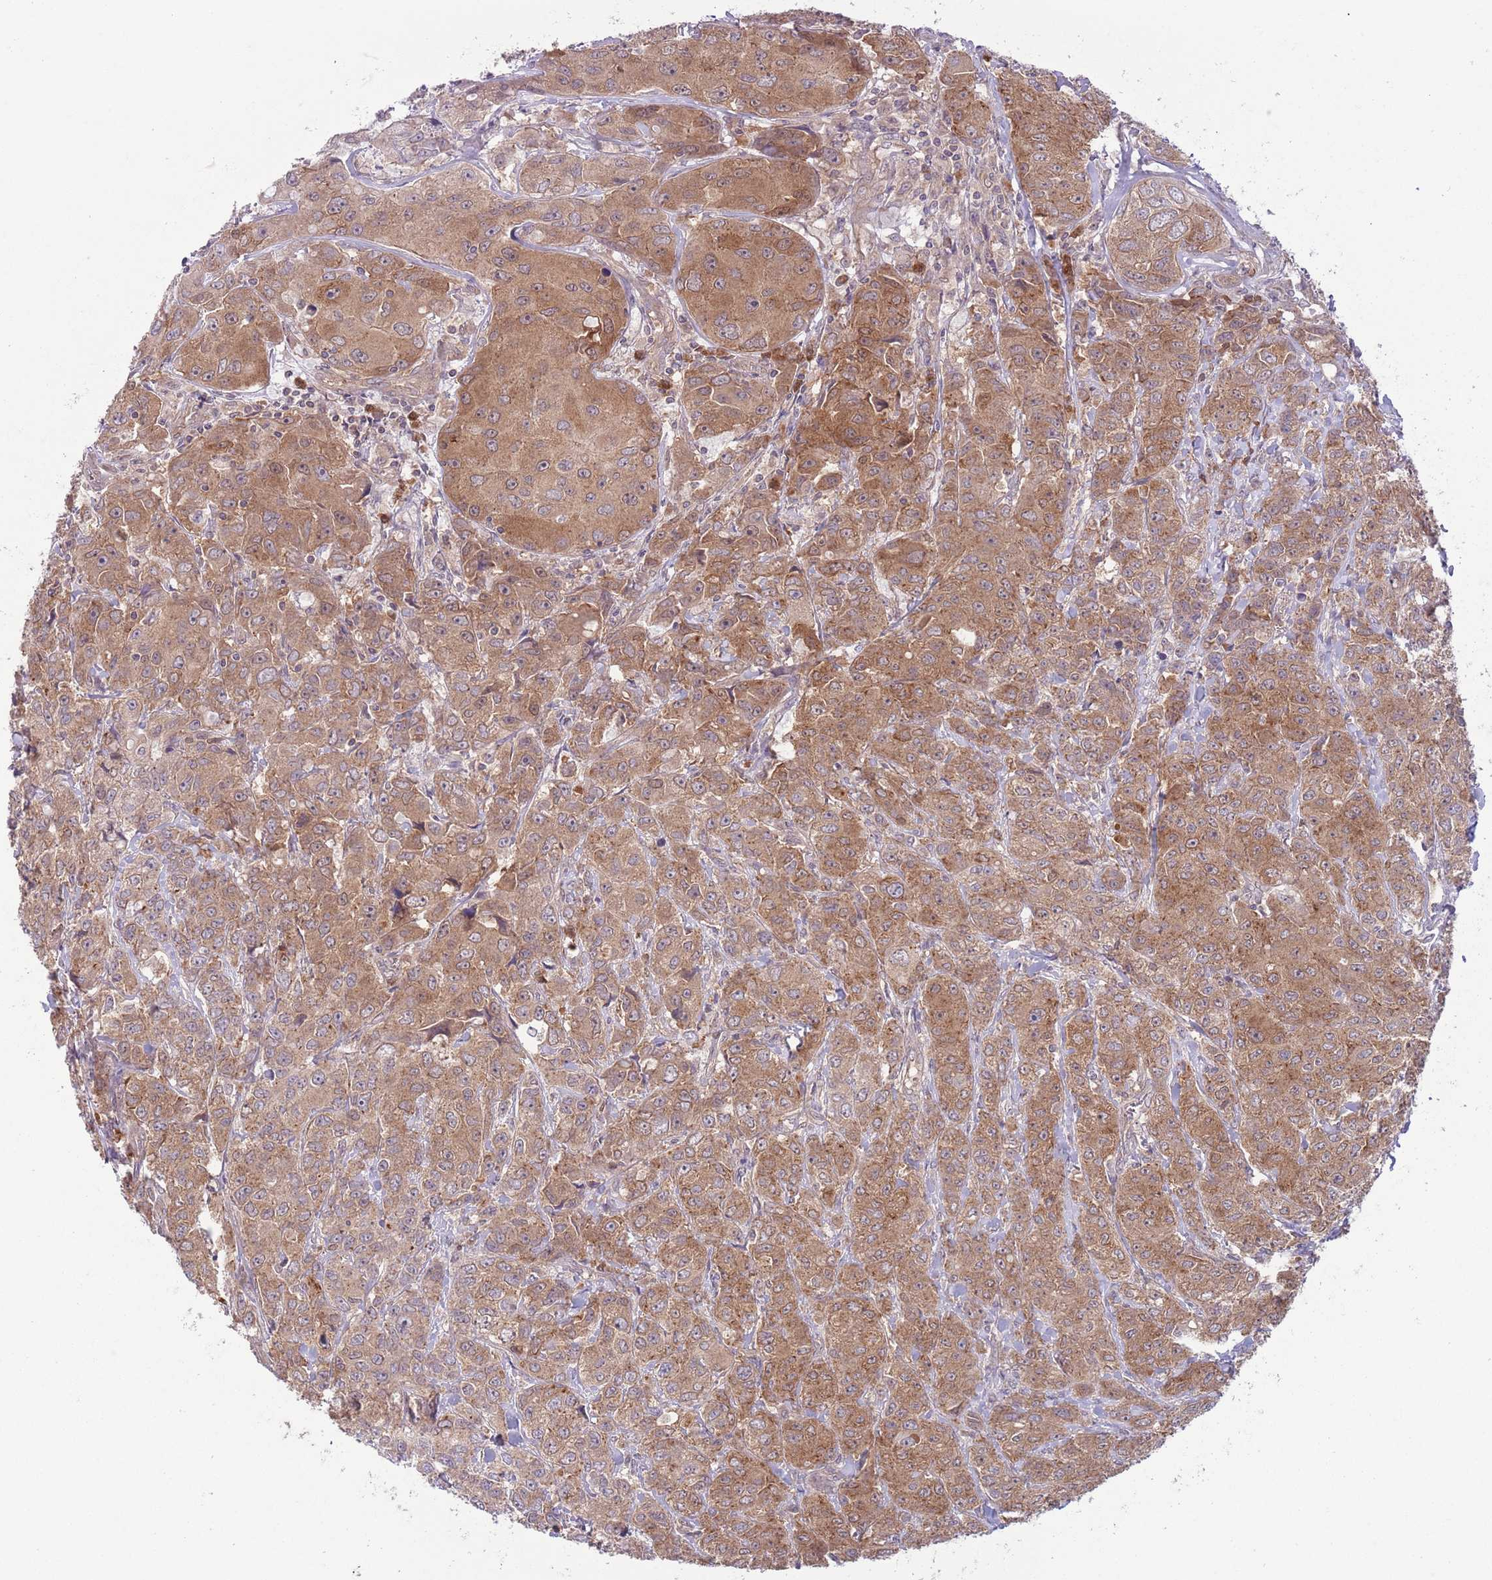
{"staining": {"intensity": "moderate", "quantity": ">75%", "location": "cytoplasmic/membranous"}, "tissue": "breast cancer", "cell_type": "Tumor cells", "image_type": "cancer", "snomed": [{"axis": "morphology", "description": "Duct carcinoma"}, {"axis": "topography", "description": "Breast"}], "caption": "DAB immunohistochemical staining of breast cancer reveals moderate cytoplasmic/membranous protein staining in approximately >75% of tumor cells.", "gene": "COPE", "patient": {"sex": "female", "age": 43}}